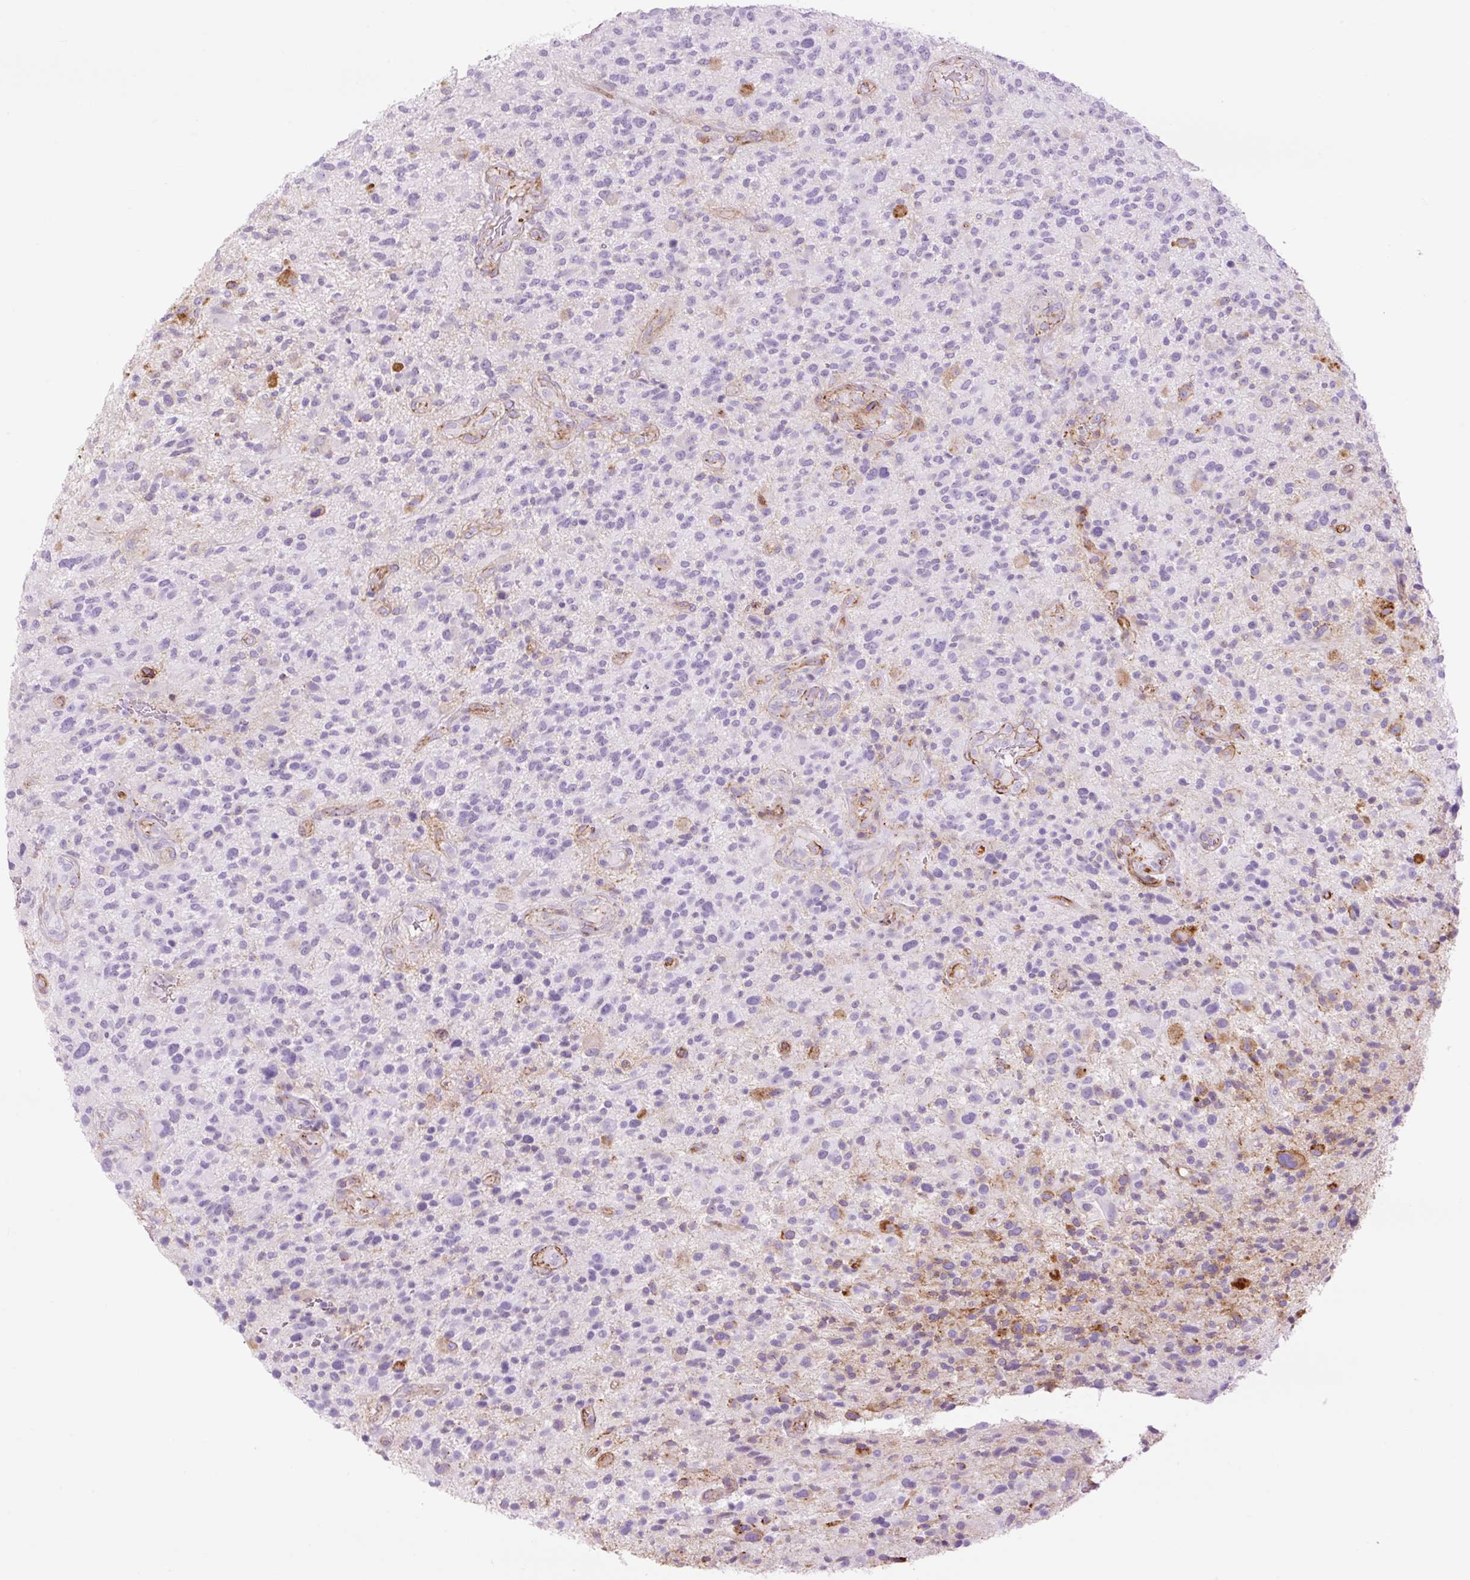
{"staining": {"intensity": "moderate", "quantity": "<25%", "location": "cytoplasmic/membranous"}, "tissue": "glioma", "cell_type": "Tumor cells", "image_type": "cancer", "snomed": [{"axis": "morphology", "description": "Glioma, malignant, High grade"}, {"axis": "topography", "description": "Brain"}], "caption": "A micrograph of malignant high-grade glioma stained for a protein exhibits moderate cytoplasmic/membranous brown staining in tumor cells.", "gene": "CAV1", "patient": {"sex": "male", "age": 47}}